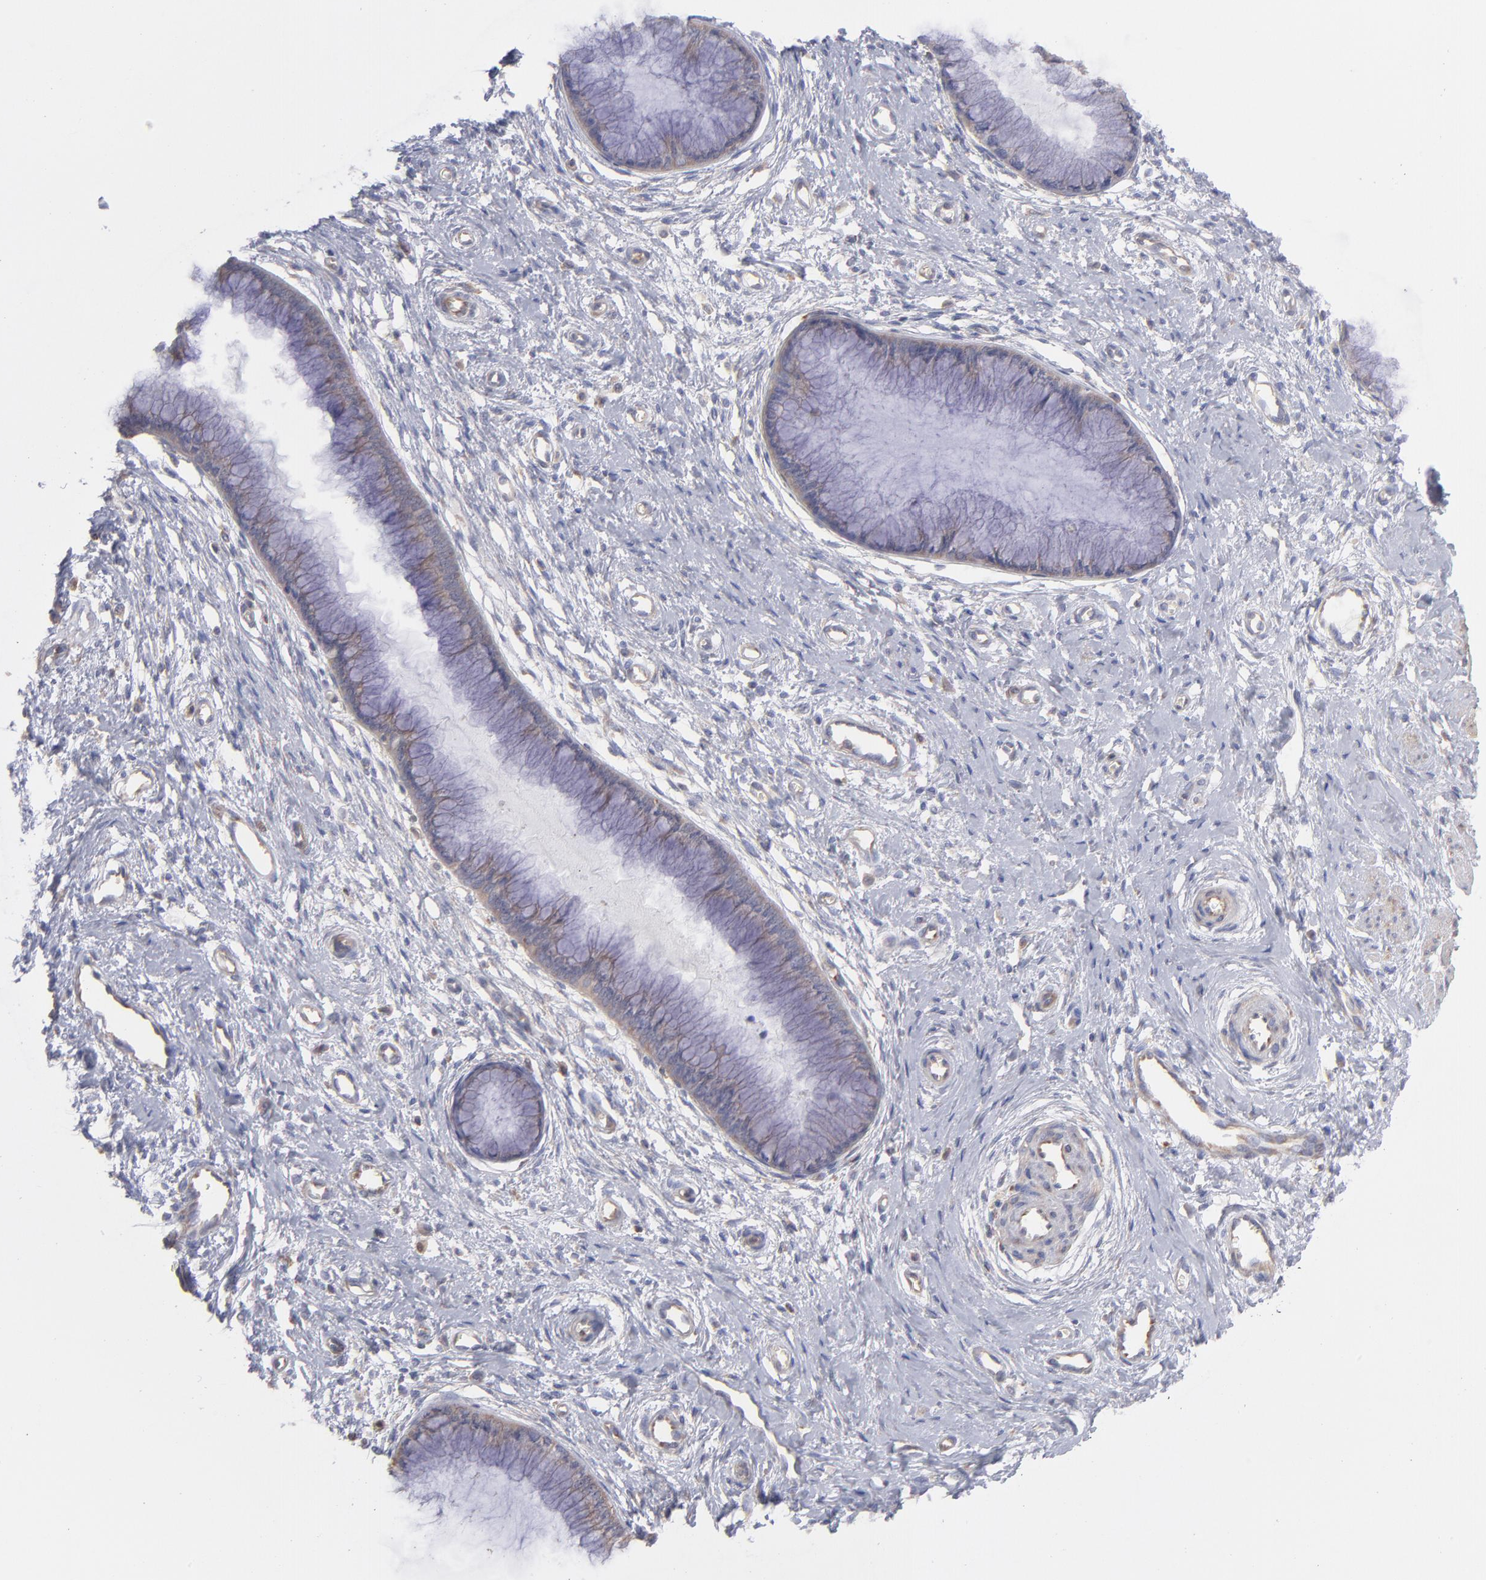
{"staining": {"intensity": "weak", "quantity": "25%-75%", "location": "cytoplasmic/membranous"}, "tissue": "cervix", "cell_type": "Glandular cells", "image_type": "normal", "snomed": [{"axis": "morphology", "description": "Normal tissue, NOS"}, {"axis": "topography", "description": "Cervix"}], "caption": "Immunohistochemistry of unremarkable human cervix exhibits low levels of weak cytoplasmic/membranous expression in approximately 25%-75% of glandular cells.", "gene": "MAPRE1", "patient": {"sex": "female", "age": 55}}